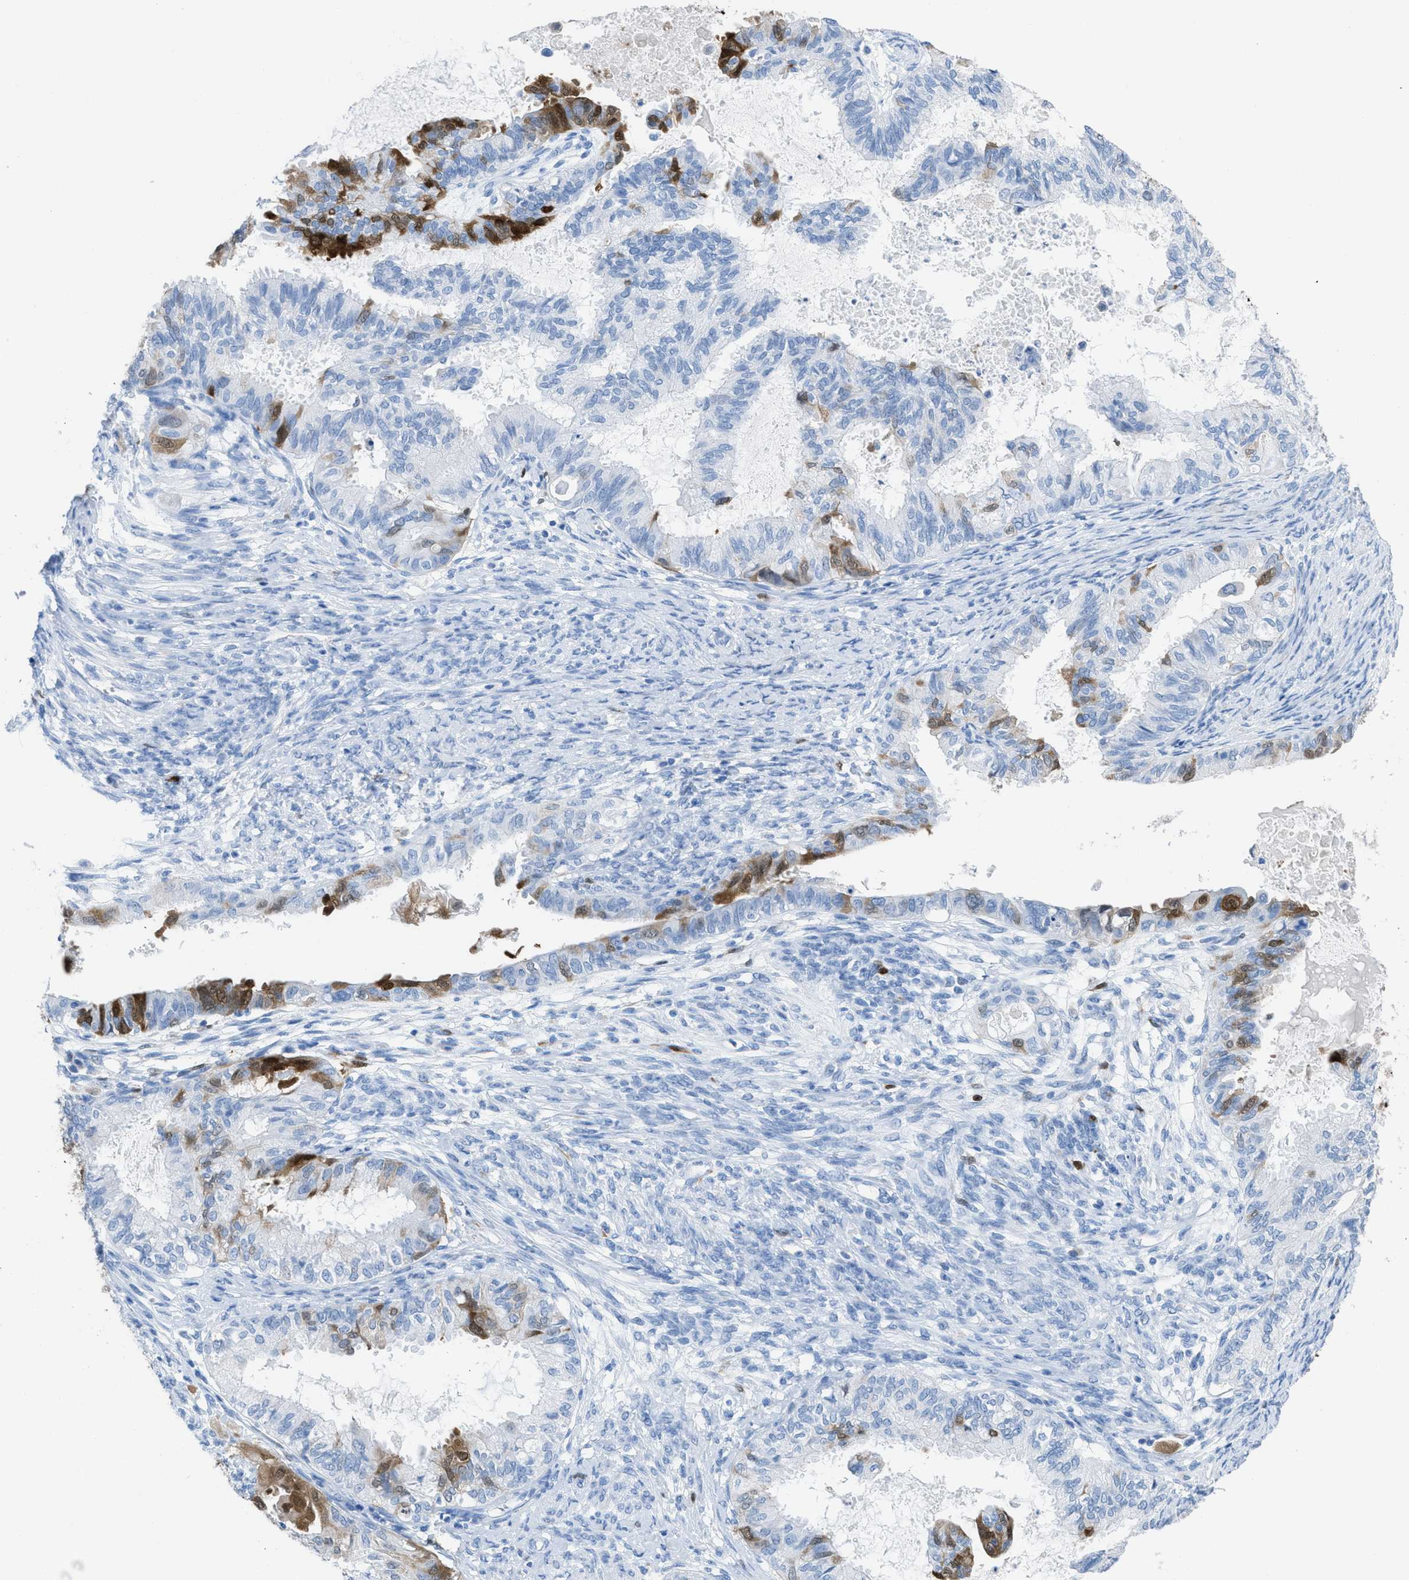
{"staining": {"intensity": "strong", "quantity": "<25%", "location": "cytoplasmic/membranous,nuclear"}, "tissue": "cervical cancer", "cell_type": "Tumor cells", "image_type": "cancer", "snomed": [{"axis": "morphology", "description": "Normal tissue, NOS"}, {"axis": "morphology", "description": "Adenocarcinoma, NOS"}, {"axis": "topography", "description": "Cervix"}, {"axis": "topography", "description": "Endometrium"}], "caption": "This histopathology image shows immunohistochemistry staining of human cervical adenocarcinoma, with medium strong cytoplasmic/membranous and nuclear expression in approximately <25% of tumor cells.", "gene": "CDKN2A", "patient": {"sex": "female", "age": 86}}